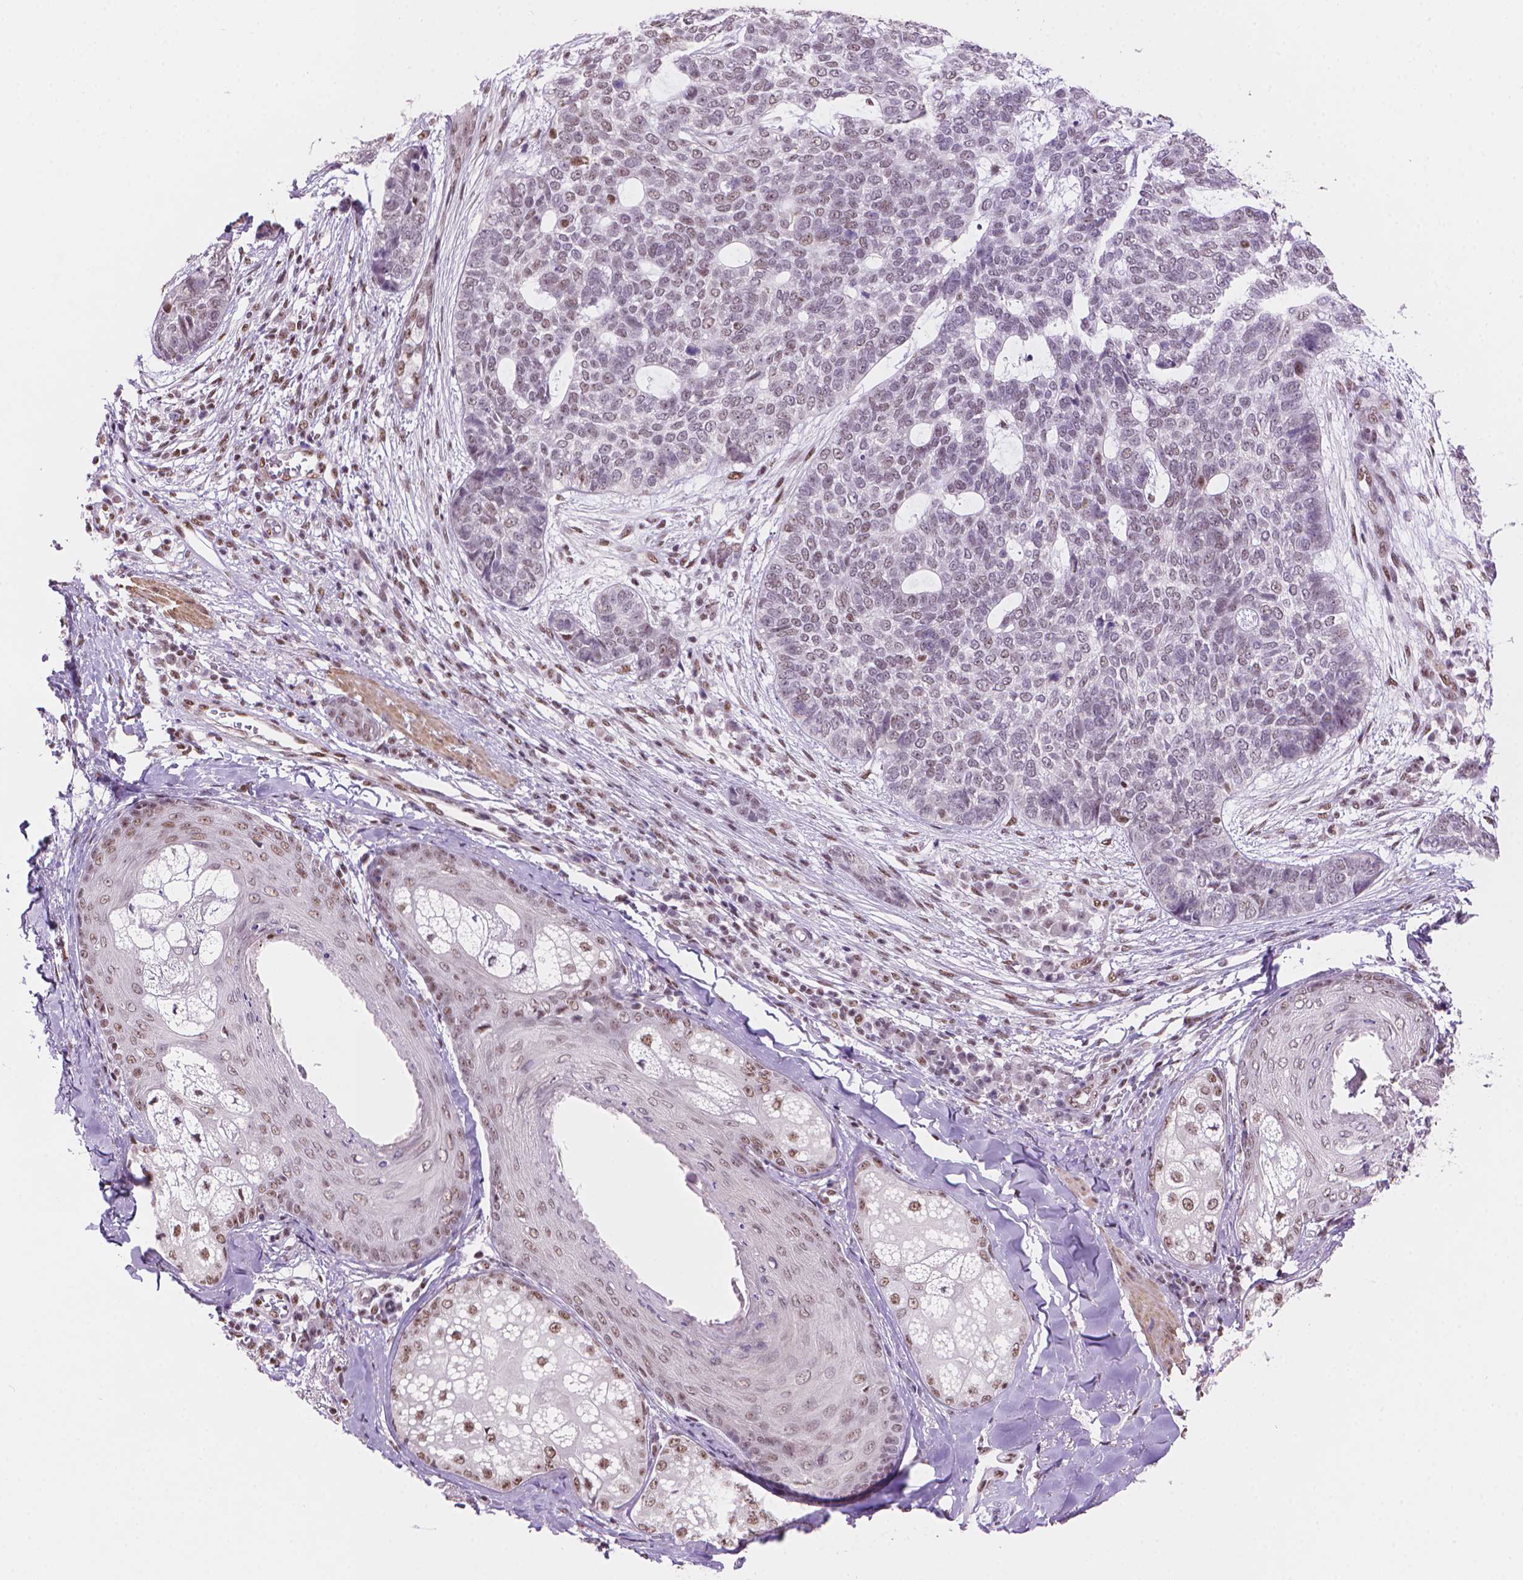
{"staining": {"intensity": "weak", "quantity": "<25%", "location": "nuclear"}, "tissue": "skin cancer", "cell_type": "Tumor cells", "image_type": "cancer", "snomed": [{"axis": "morphology", "description": "Basal cell carcinoma"}, {"axis": "topography", "description": "Skin"}], "caption": "The IHC micrograph has no significant expression in tumor cells of skin basal cell carcinoma tissue. The staining was performed using DAB to visualize the protein expression in brown, while the nuclei were stained in blue with hematoxylin (Magnification: 20x).", "gene": "UBN1", "patient": {"sex": "female", "age": 69}}